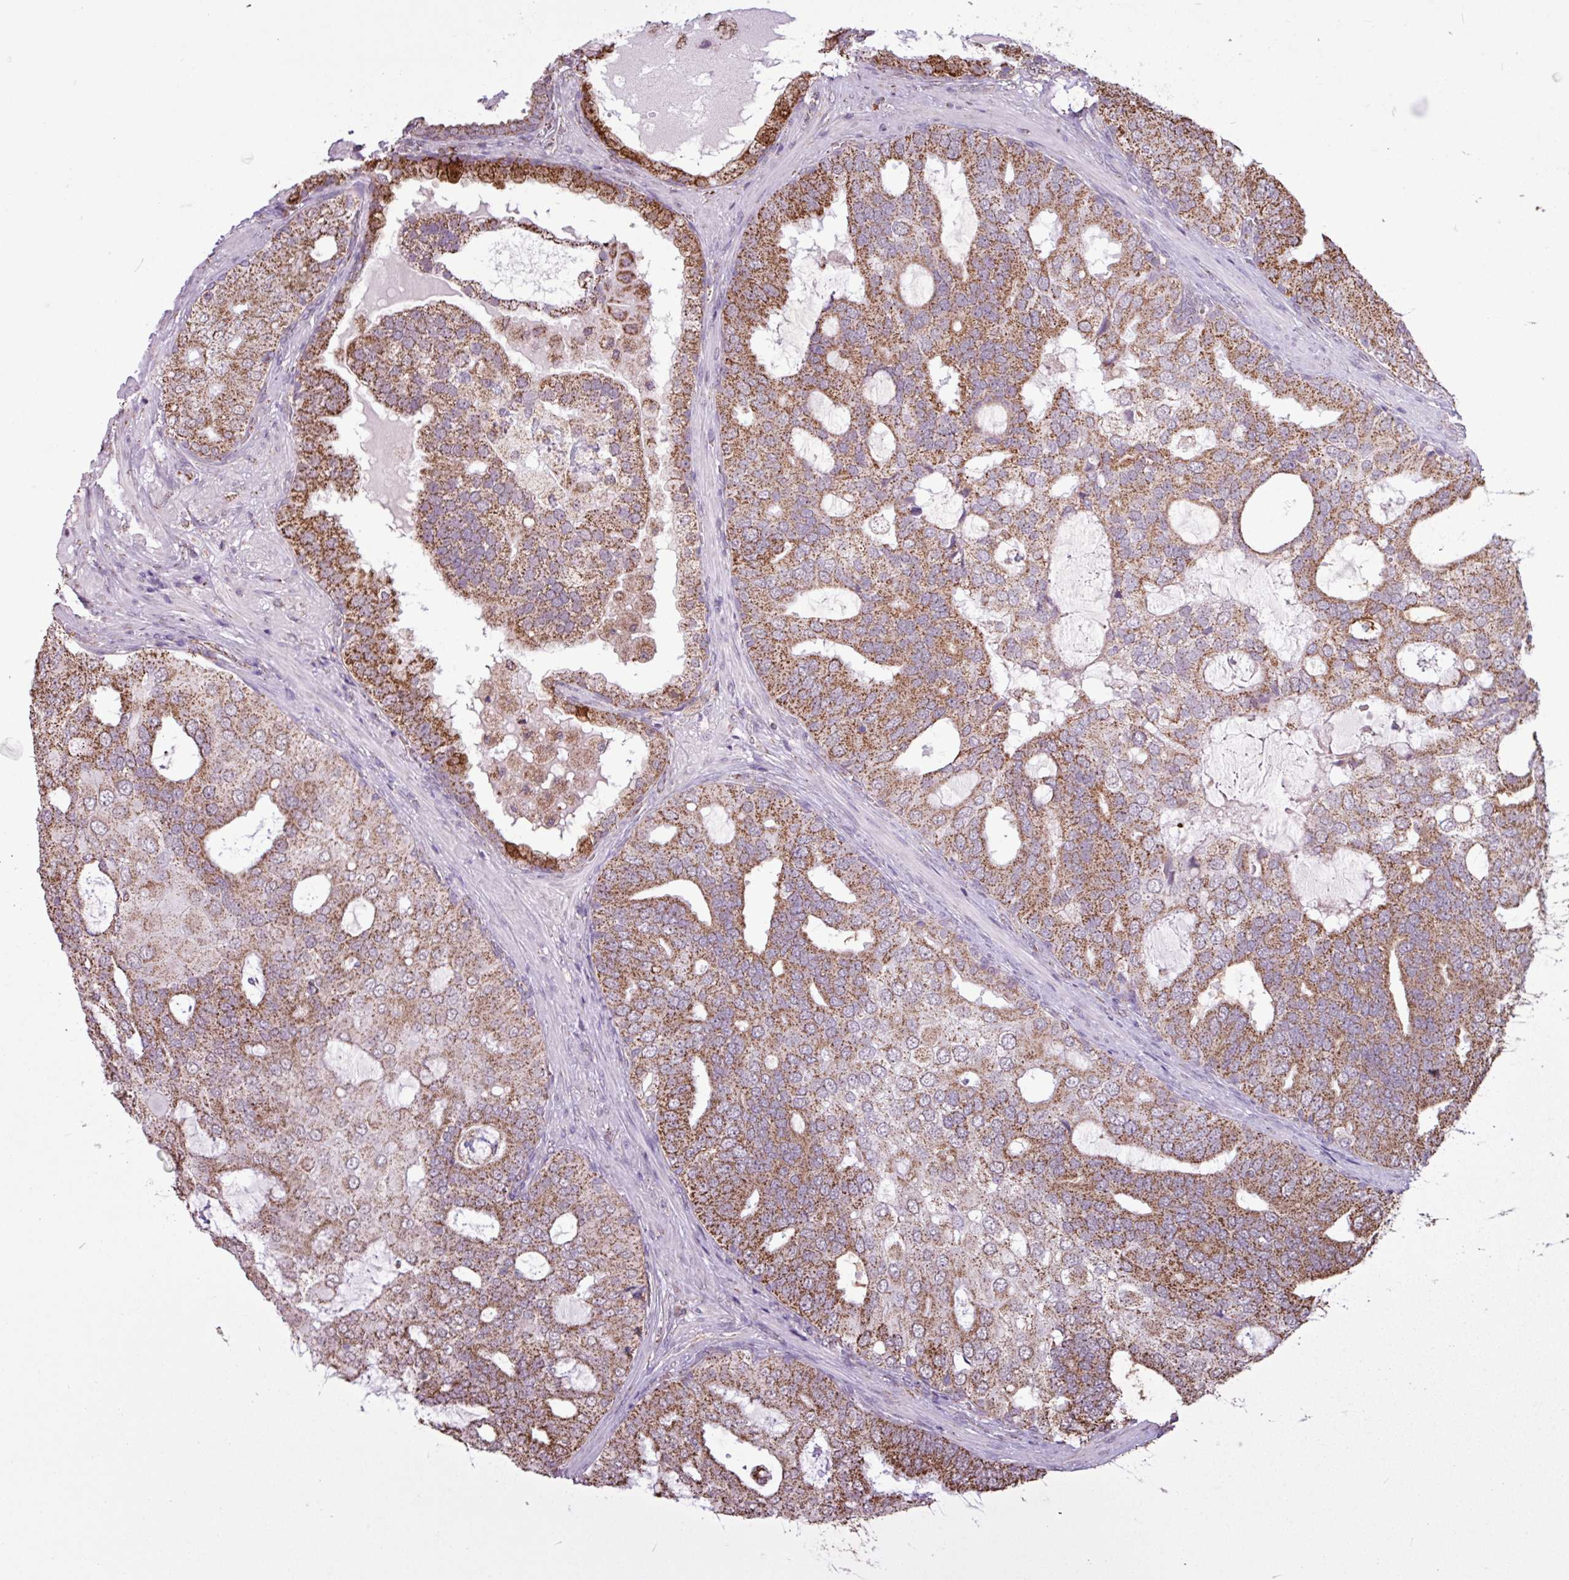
{"staining": {"intensity": "strong", "quantity": ">75%", "location": "cytoplasmic/membranous"}, "tissue": "prostate cancer", "cell_type": "Tumor cells", "image_type": "cancer", "snomed": [{"axis": "morphology", "description": "Adenocarcinoma, High grade"}, {"axis": "topography", "description": "Prostate"}], "caption": "Protein expression analysis of human prostate cancer reveals strong cytoplasmic/membranous positivity in approximately >75% of tumor cells.", "gene": "ALG8", "patient": {"sex": "male", "age": 55}}